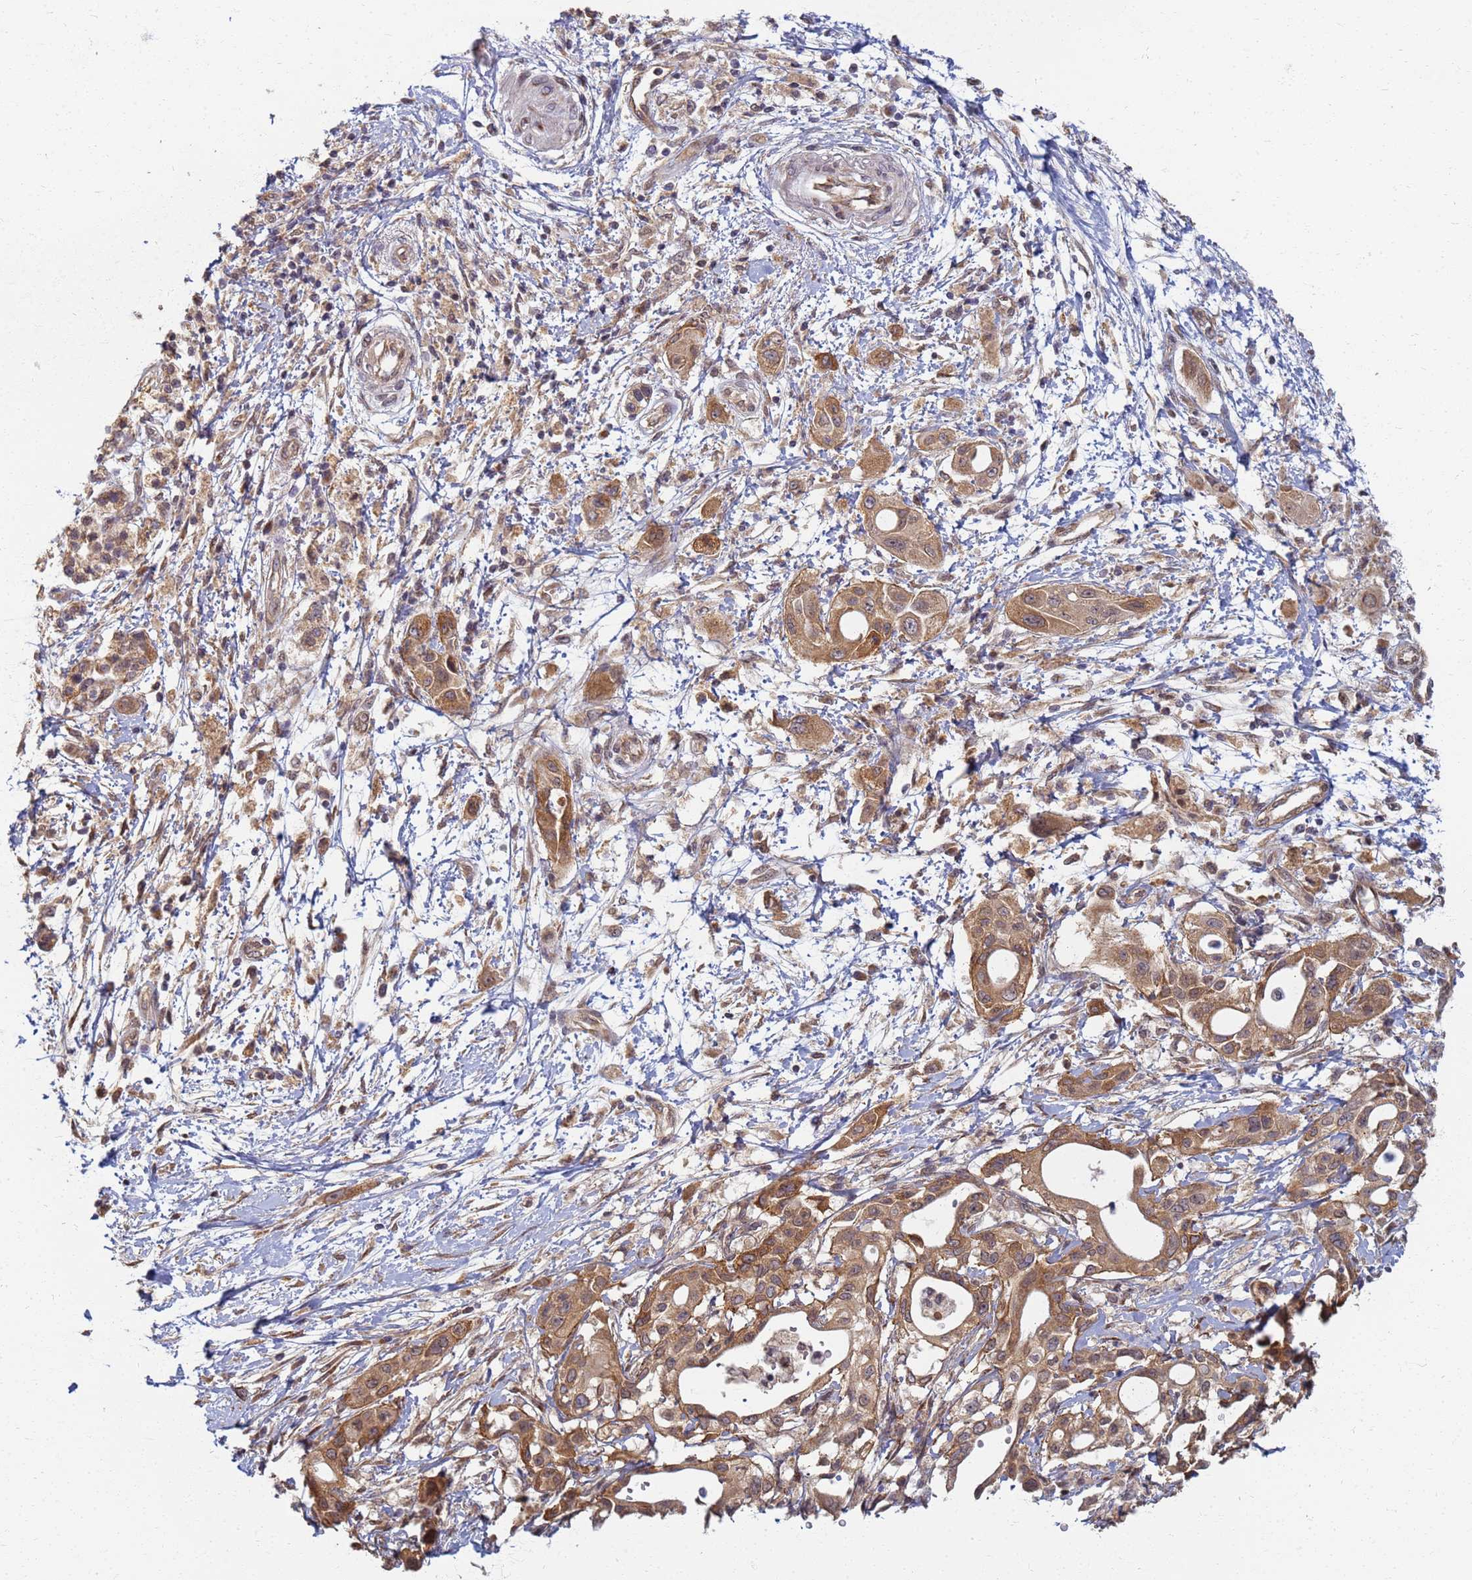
{"staining": {"intensity": "moderate", "quantity": ">75%", "location": "cytoplasmic/membranous"}, "tissue": "pancreatic cancer", "cell_type": "Tumor cells", "image_type": "cancer", "snomed": [{"axis": "morphology", "description": "Adenocarcinoma, NOS"}, {"axis": "topography", "description": "Pancreas"}], "caption": "Tumor cells demonstrate medium levels of moderate cytoplasmic/membranous staining in approximately >75% of cells in human pancreatic cancer. (brown staining indicates protein expression, while blue staining denotes nuclei).", "gene": "ITGB4", "patient": {"sex": "male", "age": 68}}